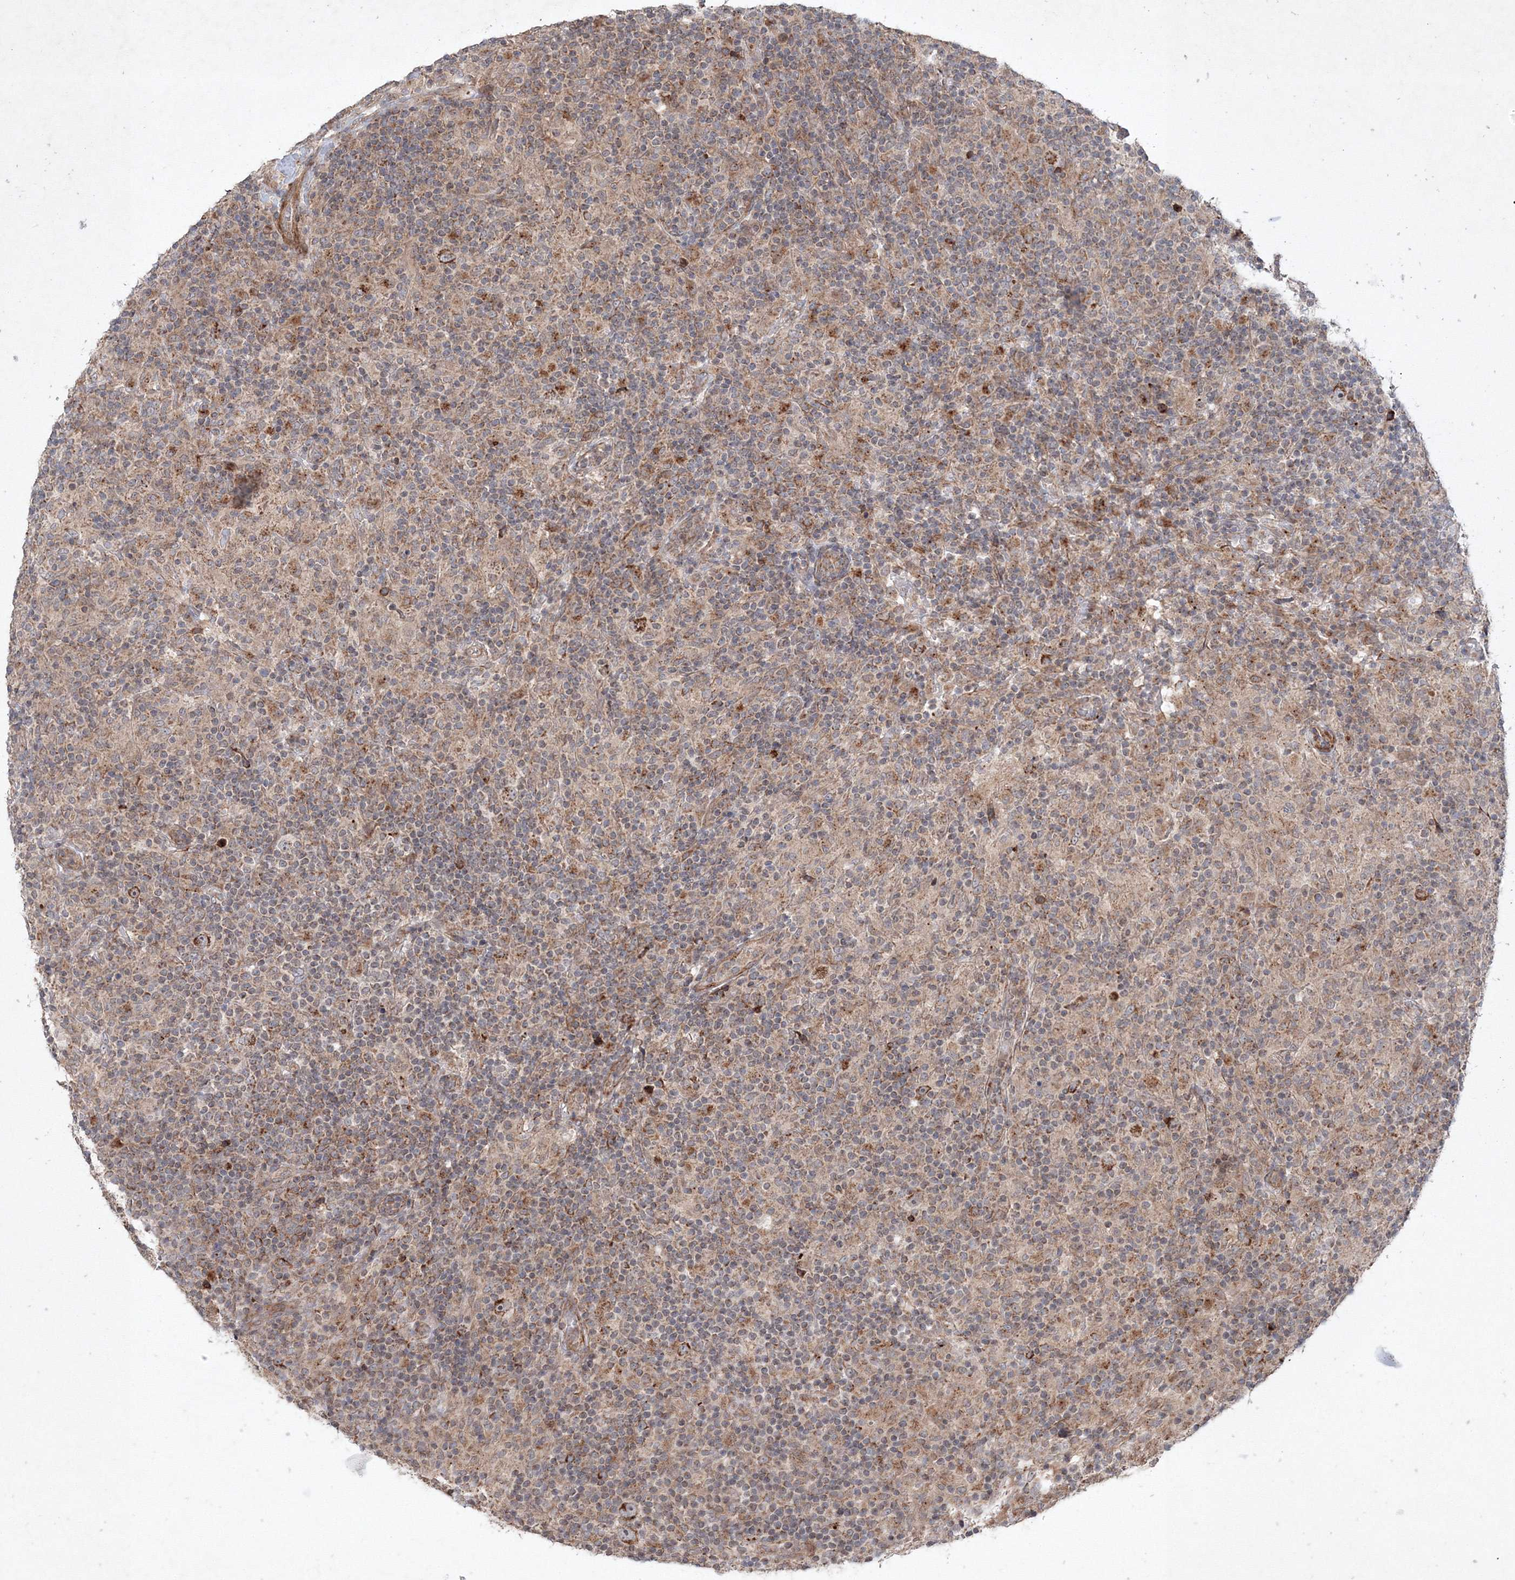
{"staining": {"intensity": "strong", "quantity": ">75%", "location": "cytoplasmic/membranous"}, "tissue": "lymphoma", "cell_type": "Tumor cells", "image_type": "cancer", "snomed": [{"axis": "morphology", "description": "Hodgkin's disease, NOS"}, {"axis": "topography", "description": "Lymph node"}], "caption": "A histopathology image of Hodgkin's disease stained for a protein reveals strong cytoplasmic/membranous brown staining in tumor cells.", "gene": "NOA1", "patient": {"sex": "male", "age": 70}}